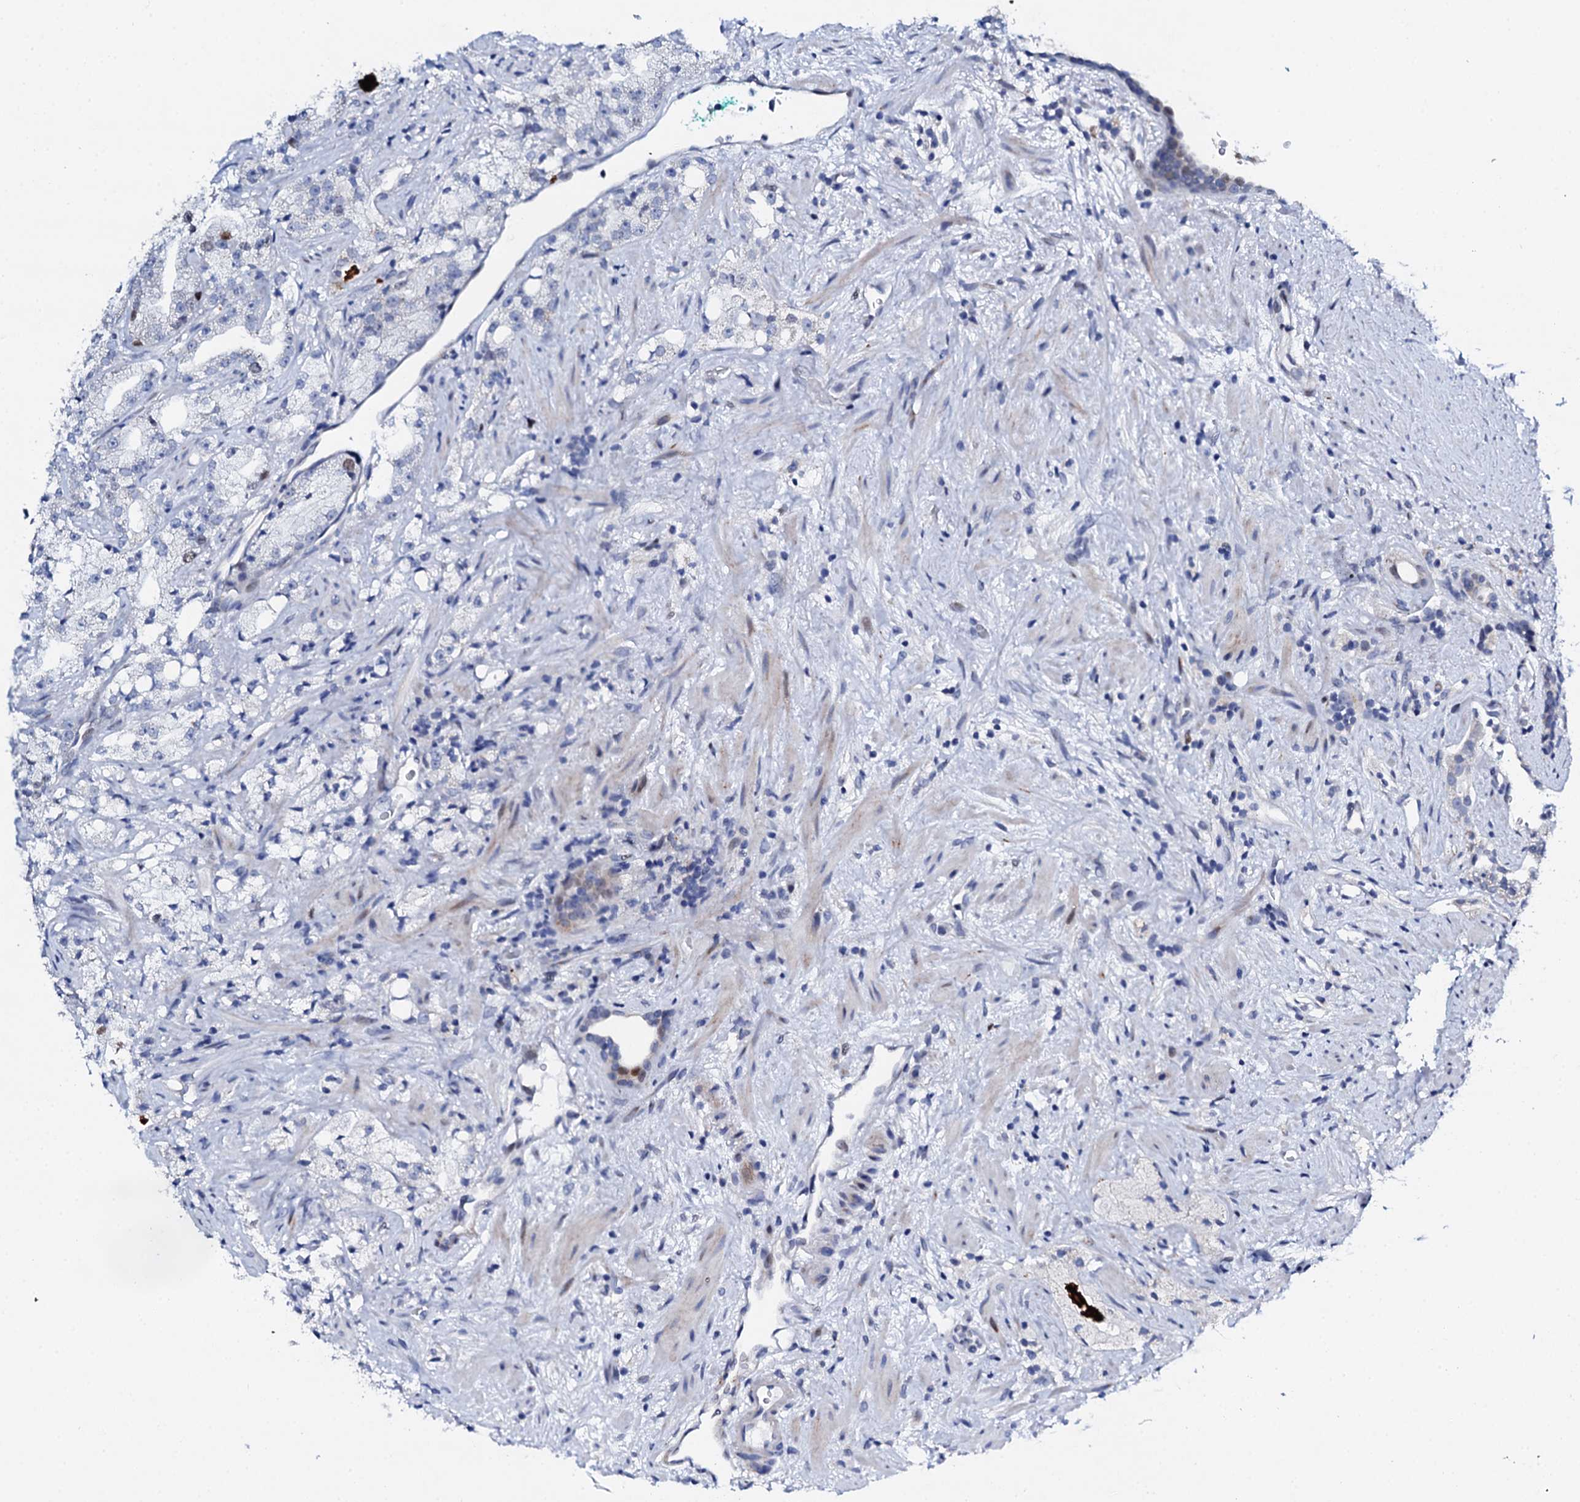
{"staining": {"intensity": "weak", "quantity": "<25%", "location": "nuclear"}, "tissue": "prostate cancer", "cell_type": "Tumor cells", "image_type": "cancer", "snomed": [{"axis": "morphology", "description": "Adenocarcinoma, High grade"}, {"axis": "topography", "description": "Prostate"}], "caption": "There is no significant staining in tumor cells of prostate cancer.", "gene": "NUDT13", "patient": {"sex": "male", "age": 64}}